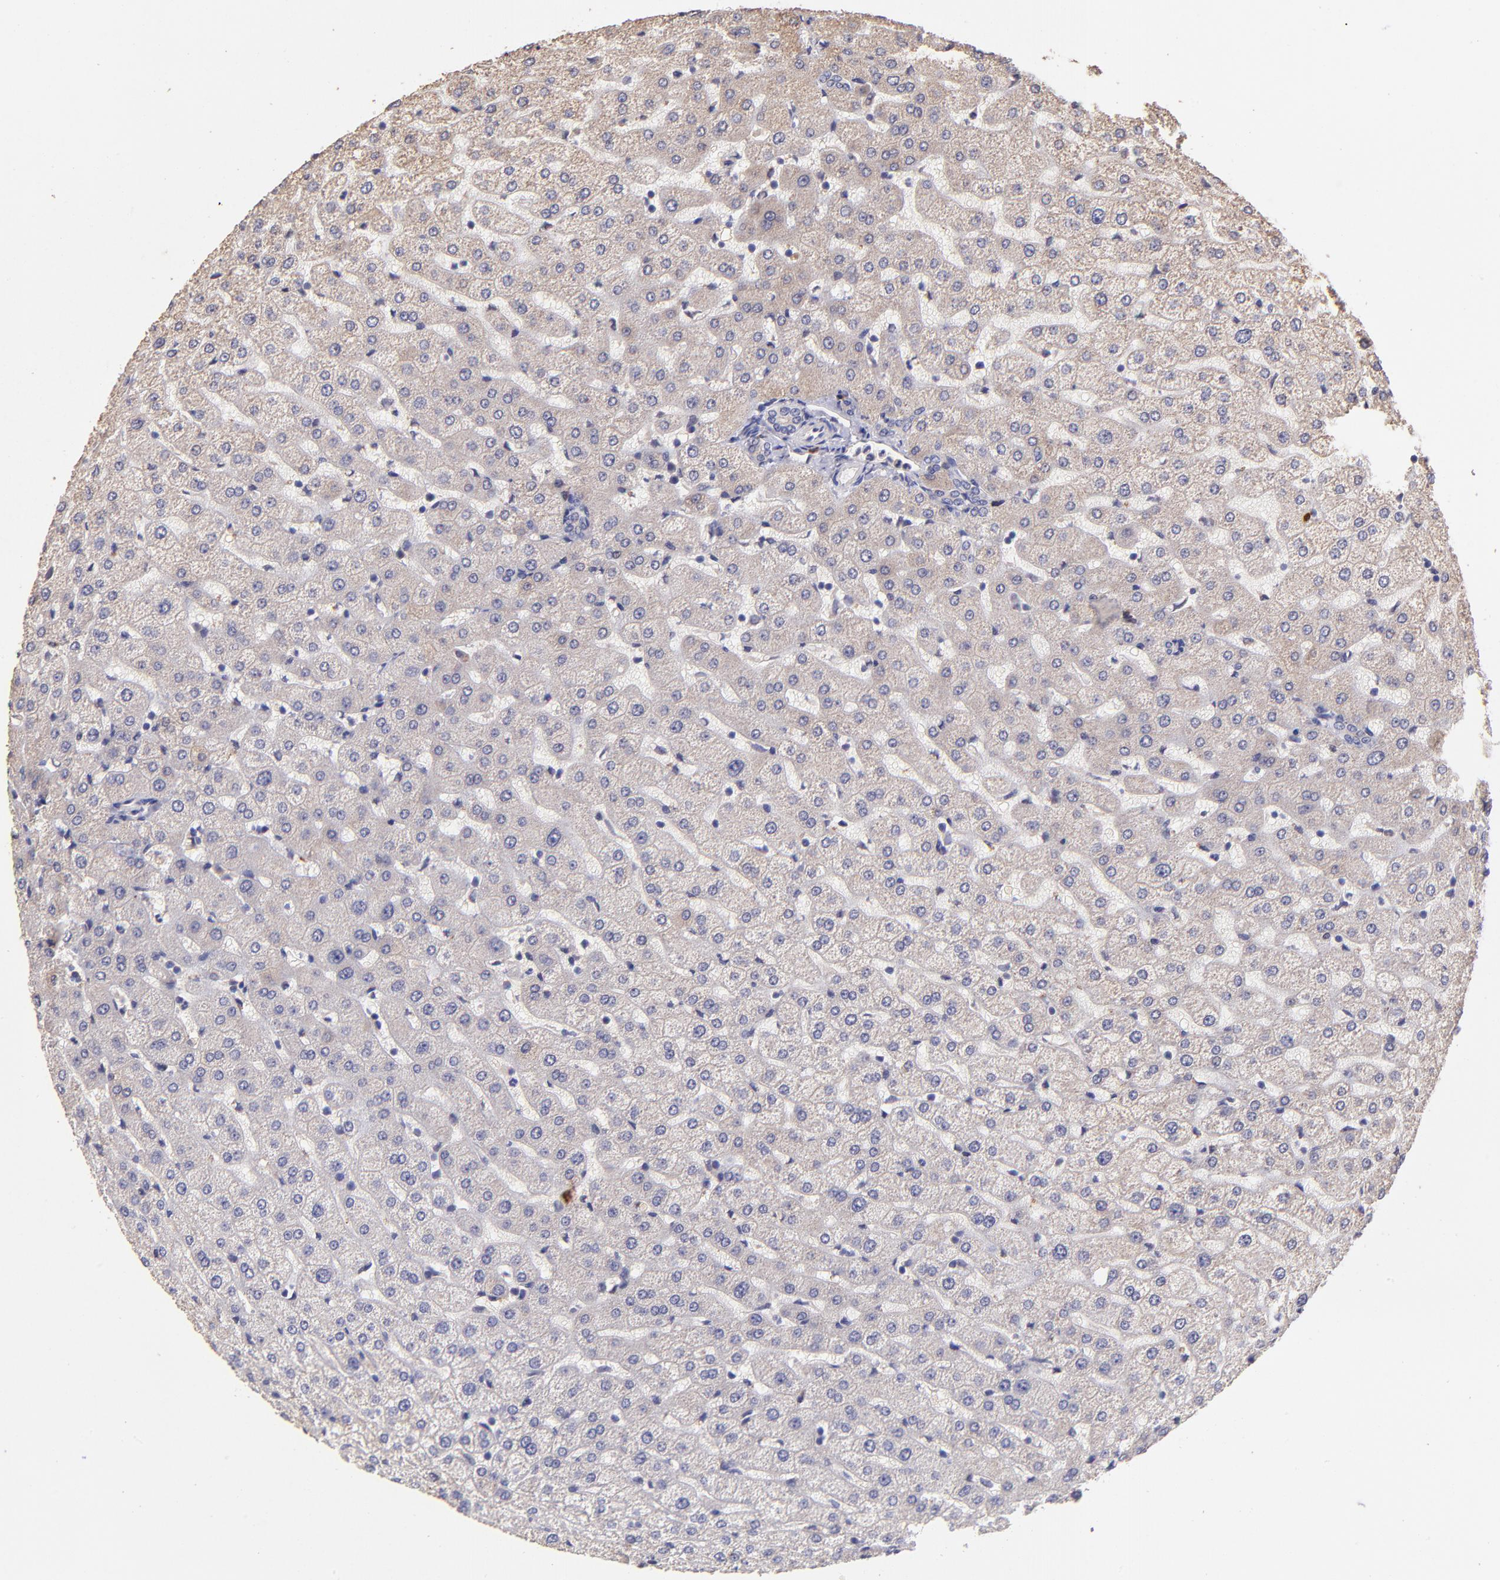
{"staining": {"intensity": "negative", "quantity": "none", "location": "none"}, "tissue": "liver", "cell_type": "Cholangiocytes", "image_type": "normal", "snomed": [{"axis": "morphology", "description": "Normal tissue, NOS"}, {"axis": "morphology", "description": "Fibrosis, NOS"}, {"axis": "topography", "description": "Liver"}], "caption": "IHC of benign human liver reveals no expression in cholangiocytes.", "gene": "RNASEL", "patient": {"sex": "female", "age": 29}}